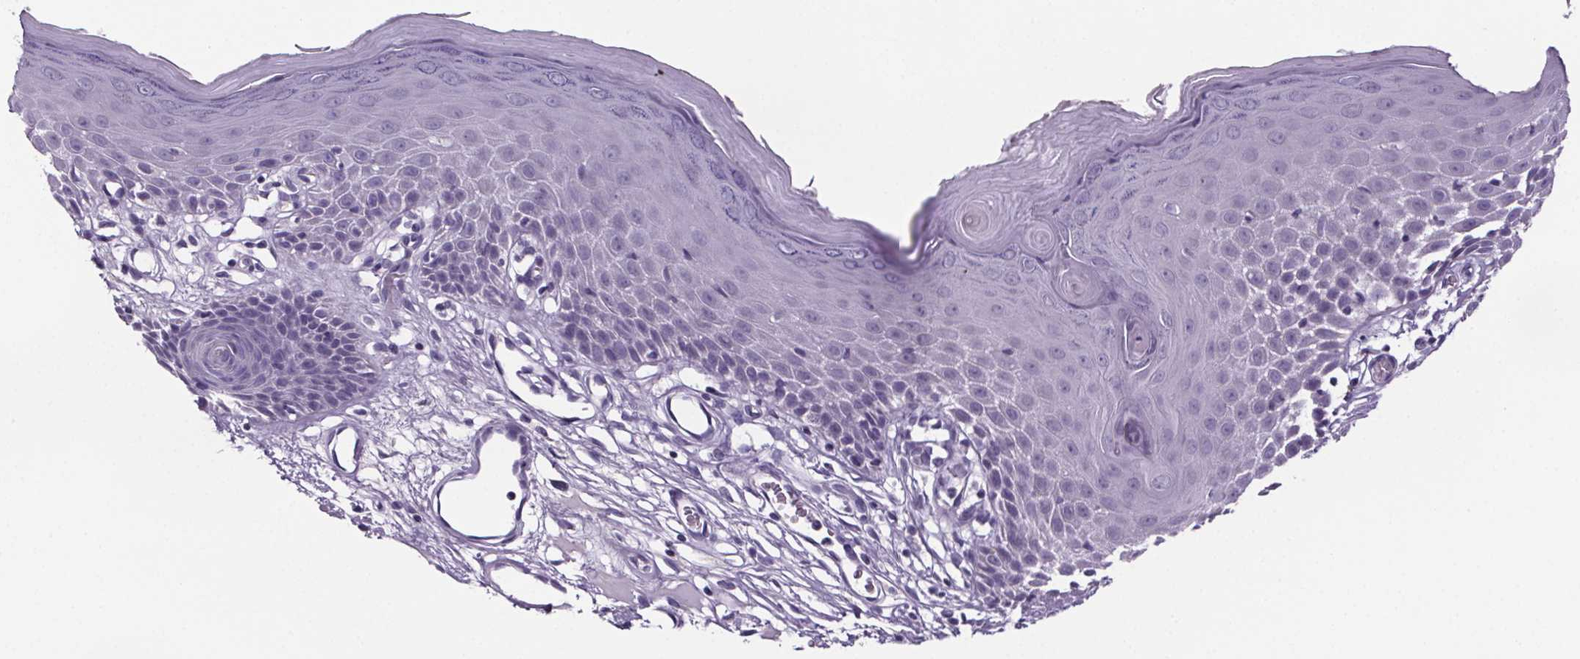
{"staining": {"intensity": "negative", "quantity": "none", "location": "none"}, "tissue": "skin", "cell_type": "Epidermal cells", "image_type": "normal", "snomed": [{"axis": "morphology", "description": "Normal tissue, NOS"}, {"axis": "topography", "description": "Vulva"}], "caption": "An IHC histopathology image of benign skin is shown. There is no staining in epidermal cells of skin.", "gene": "CUBN", "patient": {"sex": "female", "age": 68}}